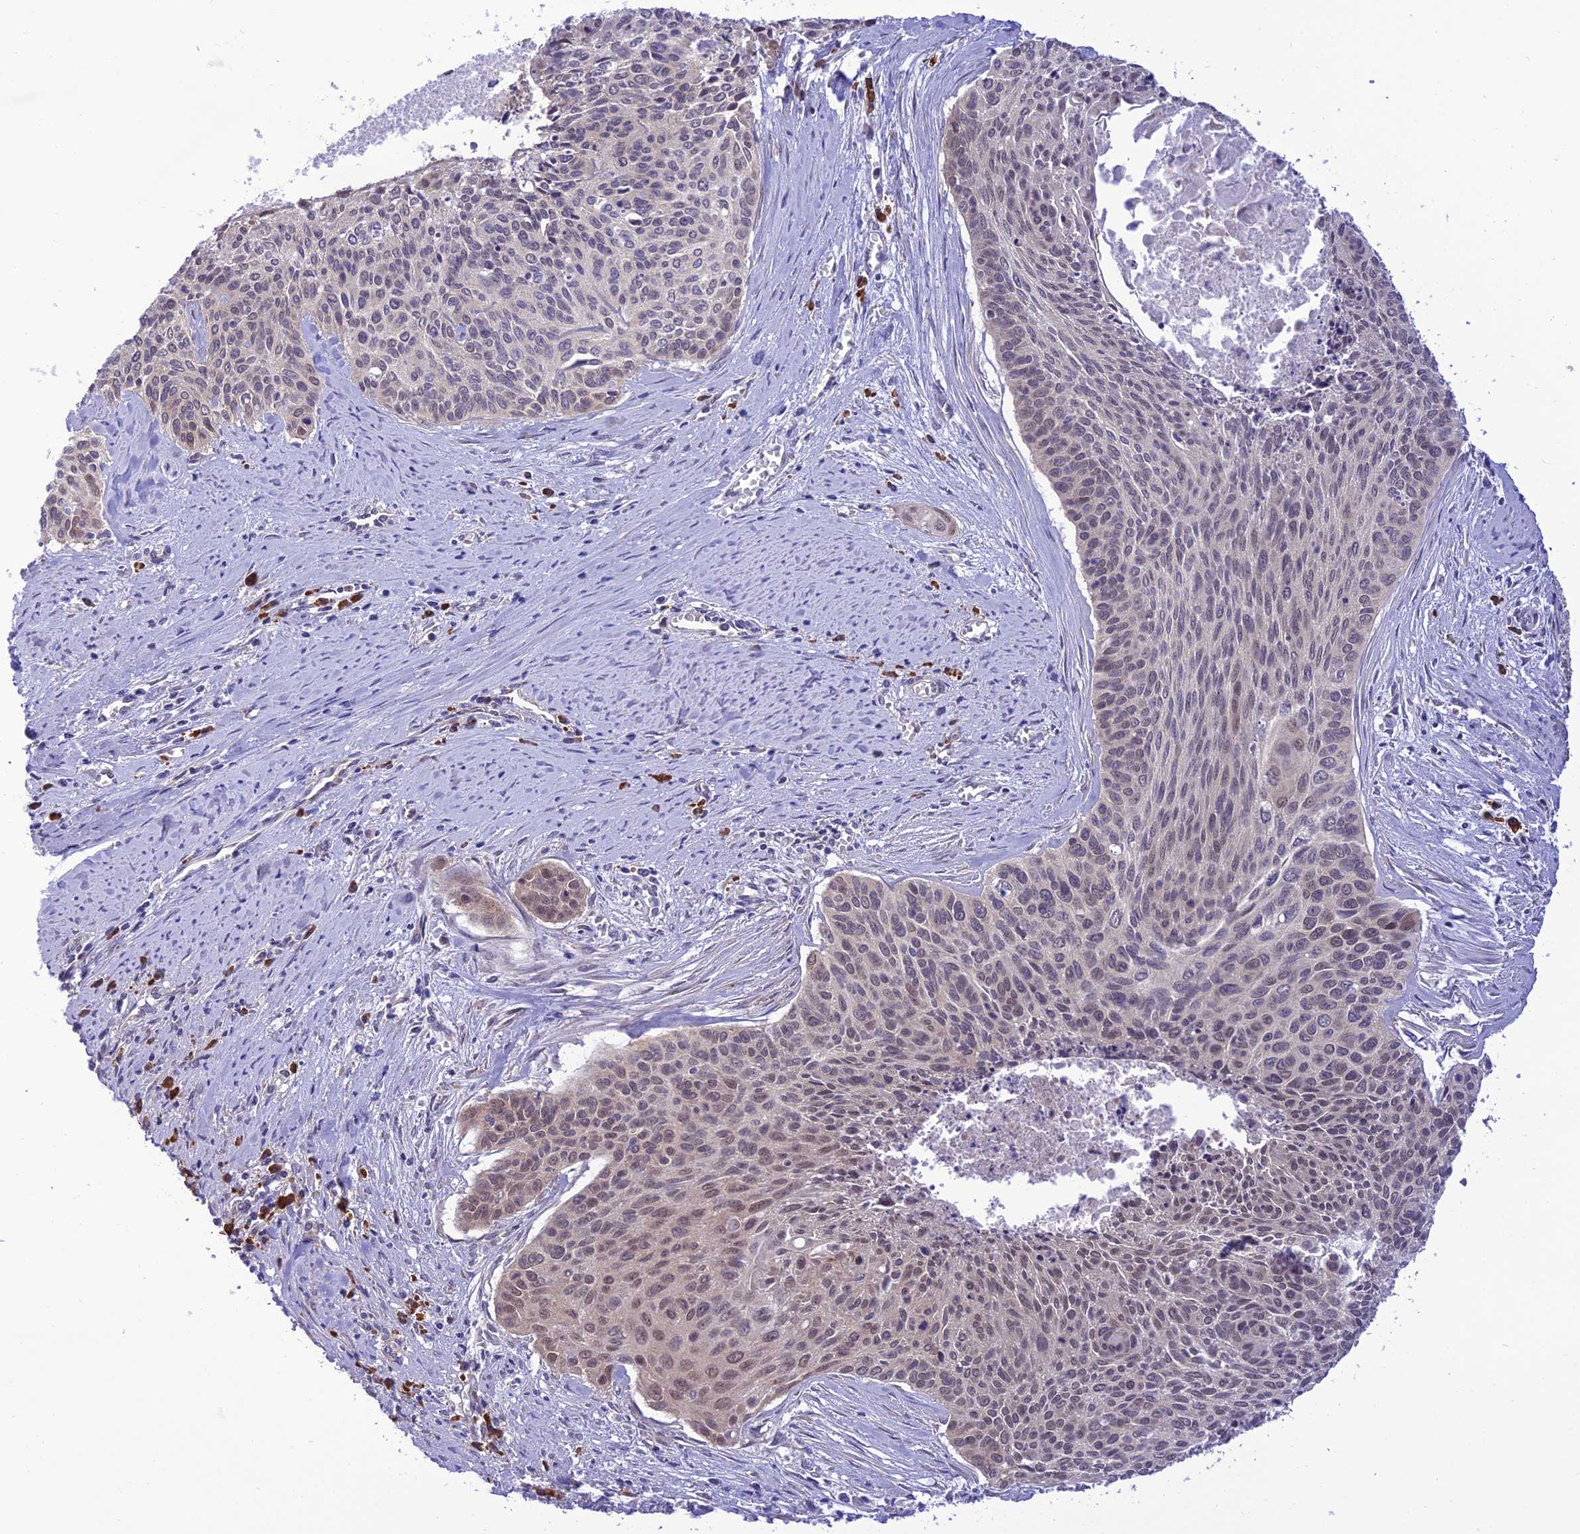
{"staining": {"intensity": "weak", "quantity": "25%-75%", "location": "nuclear"}, "tissue": "cervical cancer", "cell_type": "Tumor cells", "image_type": "cancer", "snomed": [{"axis": "morphology", "description": "Squamous cell carcinoma, NOS"}, {"axis": "topography", "description": "Cervix"}], "caption": "The immunohistochemical stain labels weak nuclear positivity in tumor cells of cervical cancer (squamous cell carcinoma) tissue.", "gene": "RNF126", "patient": {"sex": "female", "age": 55}}